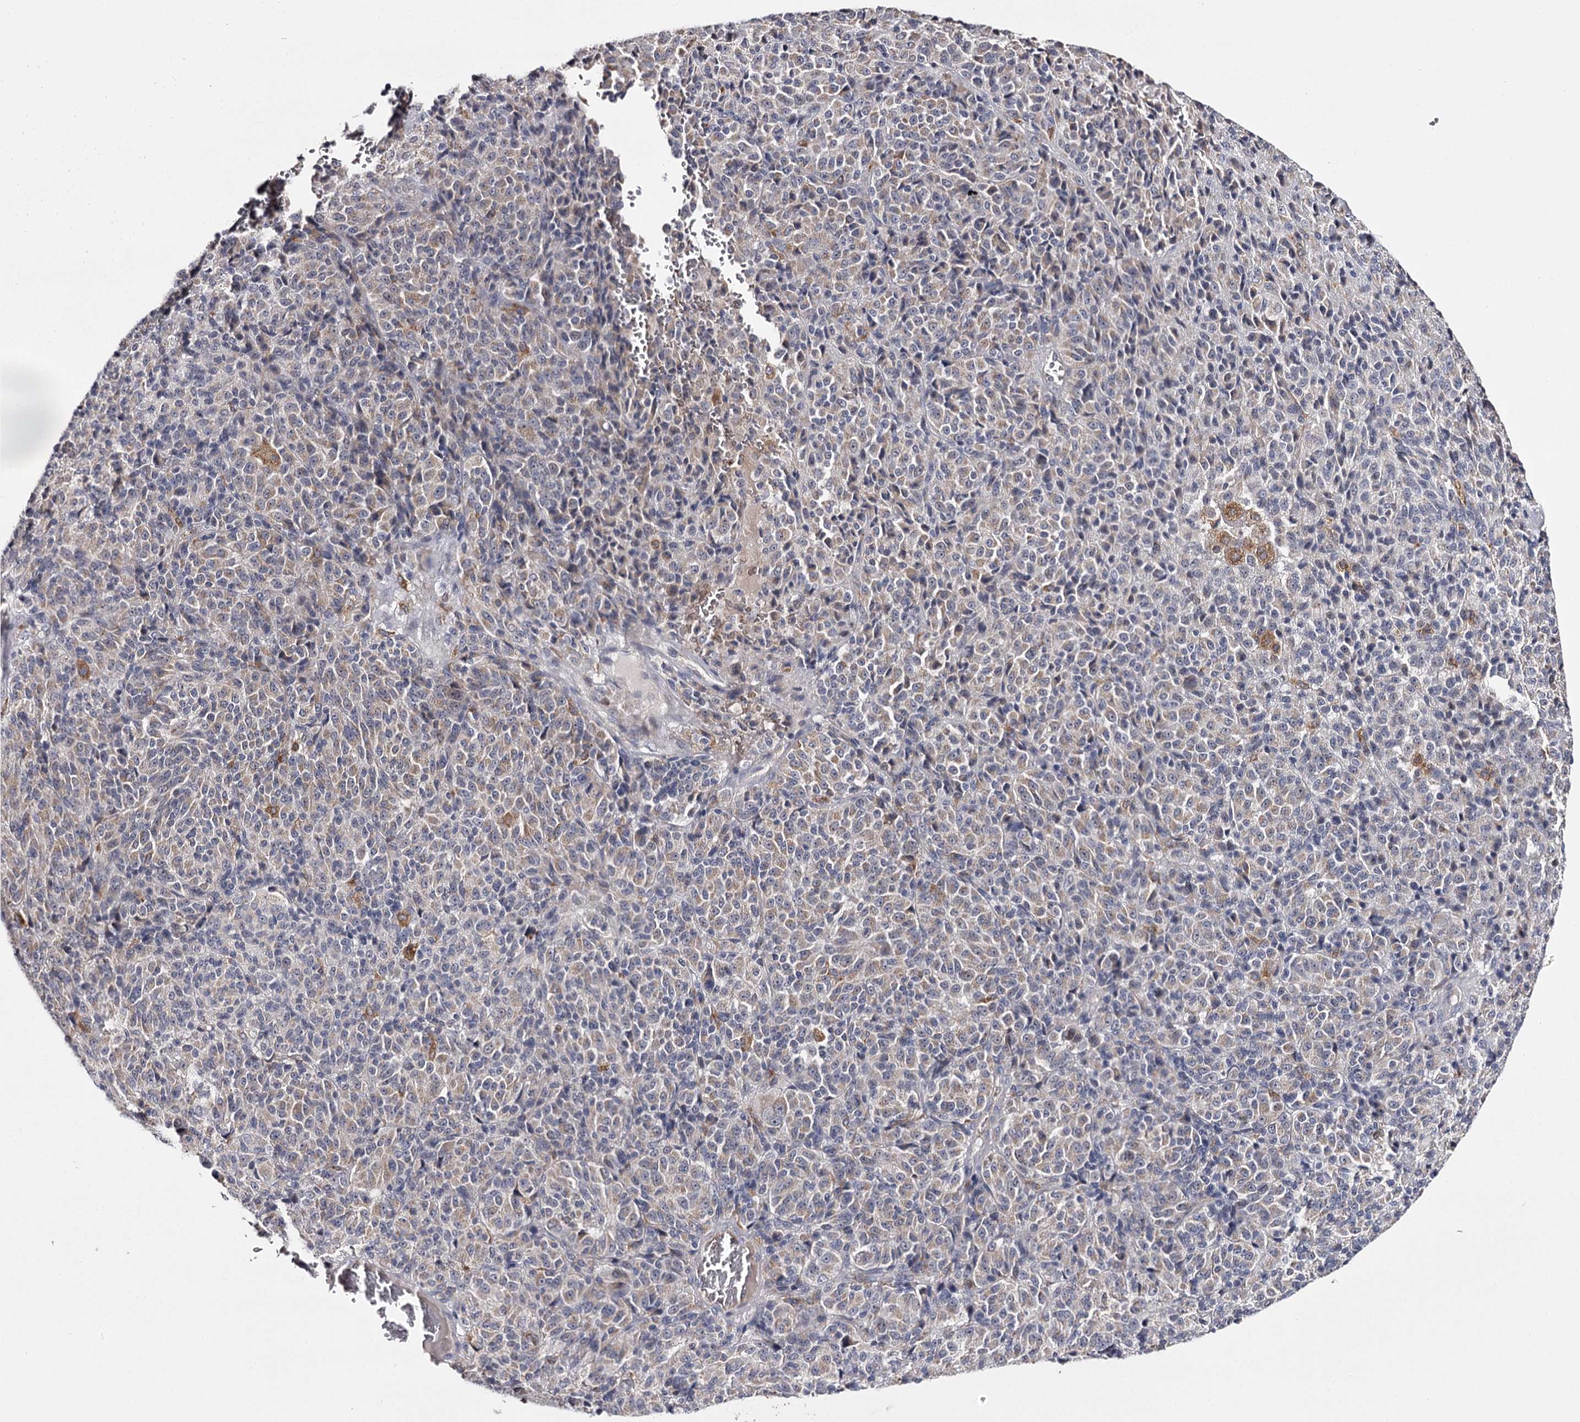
{"staining": {"intensity": "negative", "quantity": "none", "location": "none"}, "tissue": "melanoma", "cell_type": "Tumor cells", "image_type": "cancer", "snomed": [{"axis": "morphology", "description": "Malignant melanoma, Metastatic site"}, {"axis": "topography", "description": "Brain"}], "caption": "This is a histopathology image of immunohistochemistry staining of melanoma, which shows no staining in tumor cells. (Immunohistochemistry, brightfield microscopy, high magnification).", "gene": "RASSF6", "patient": {"sex": "female", "age": 56}}